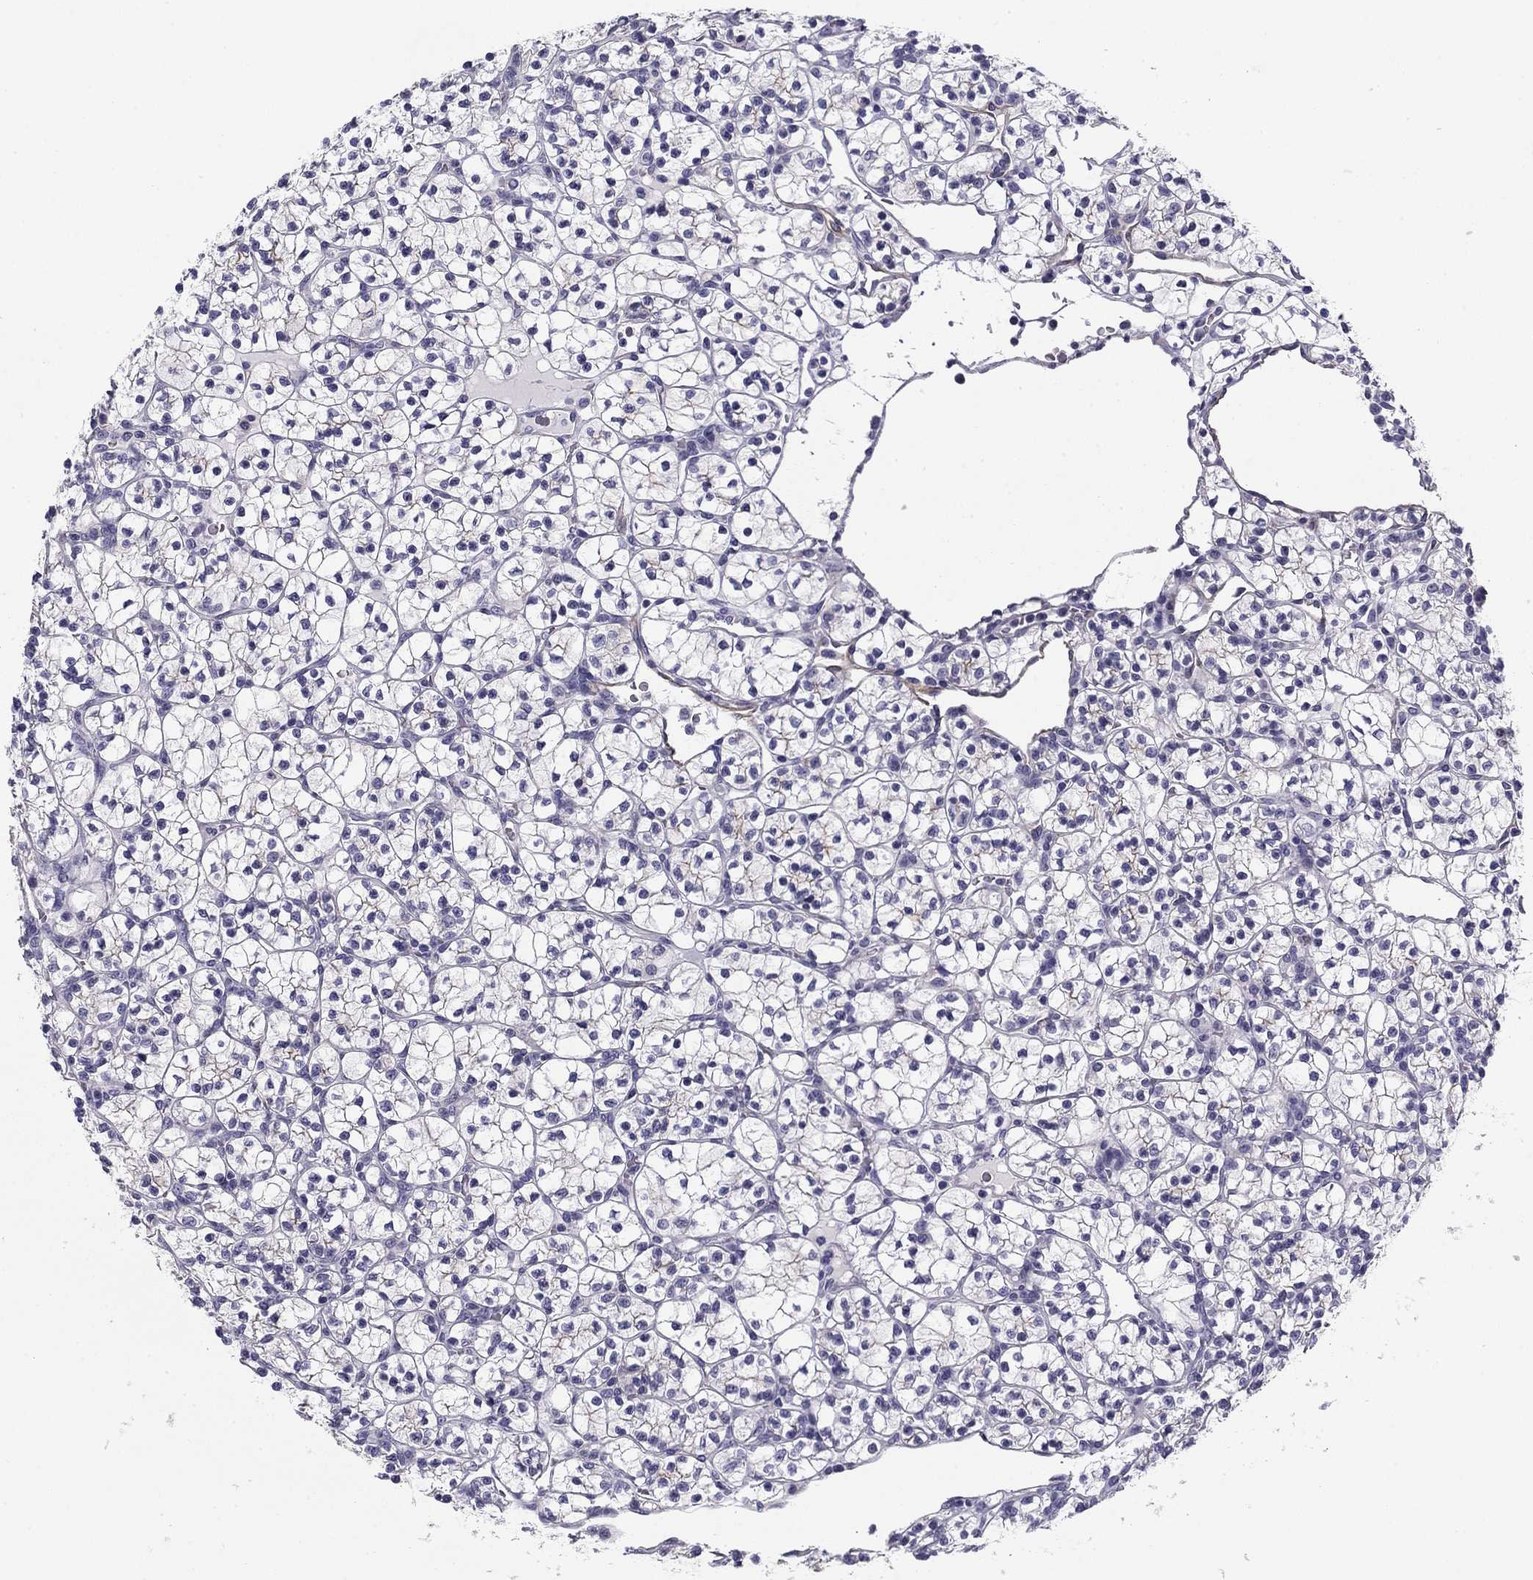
{"staining": {"intensity": "negative", "quantity": "none", "location": "none"}, "tissue": "renal cancer", "cell_type": "Tumor cells", "image_type": "cancer", "snomed": [{"axis": "morphology", "description": "Adenocarcinoma, NOS"}, {"axis": "topography", "description": "Kidney"}], "caption": "Immunohistochemistry of human renal adenocarcinoma demonstrates no staining in tumor cells.", "gene": "FLNC", "patient": {"sex": "female", "age": 89}}